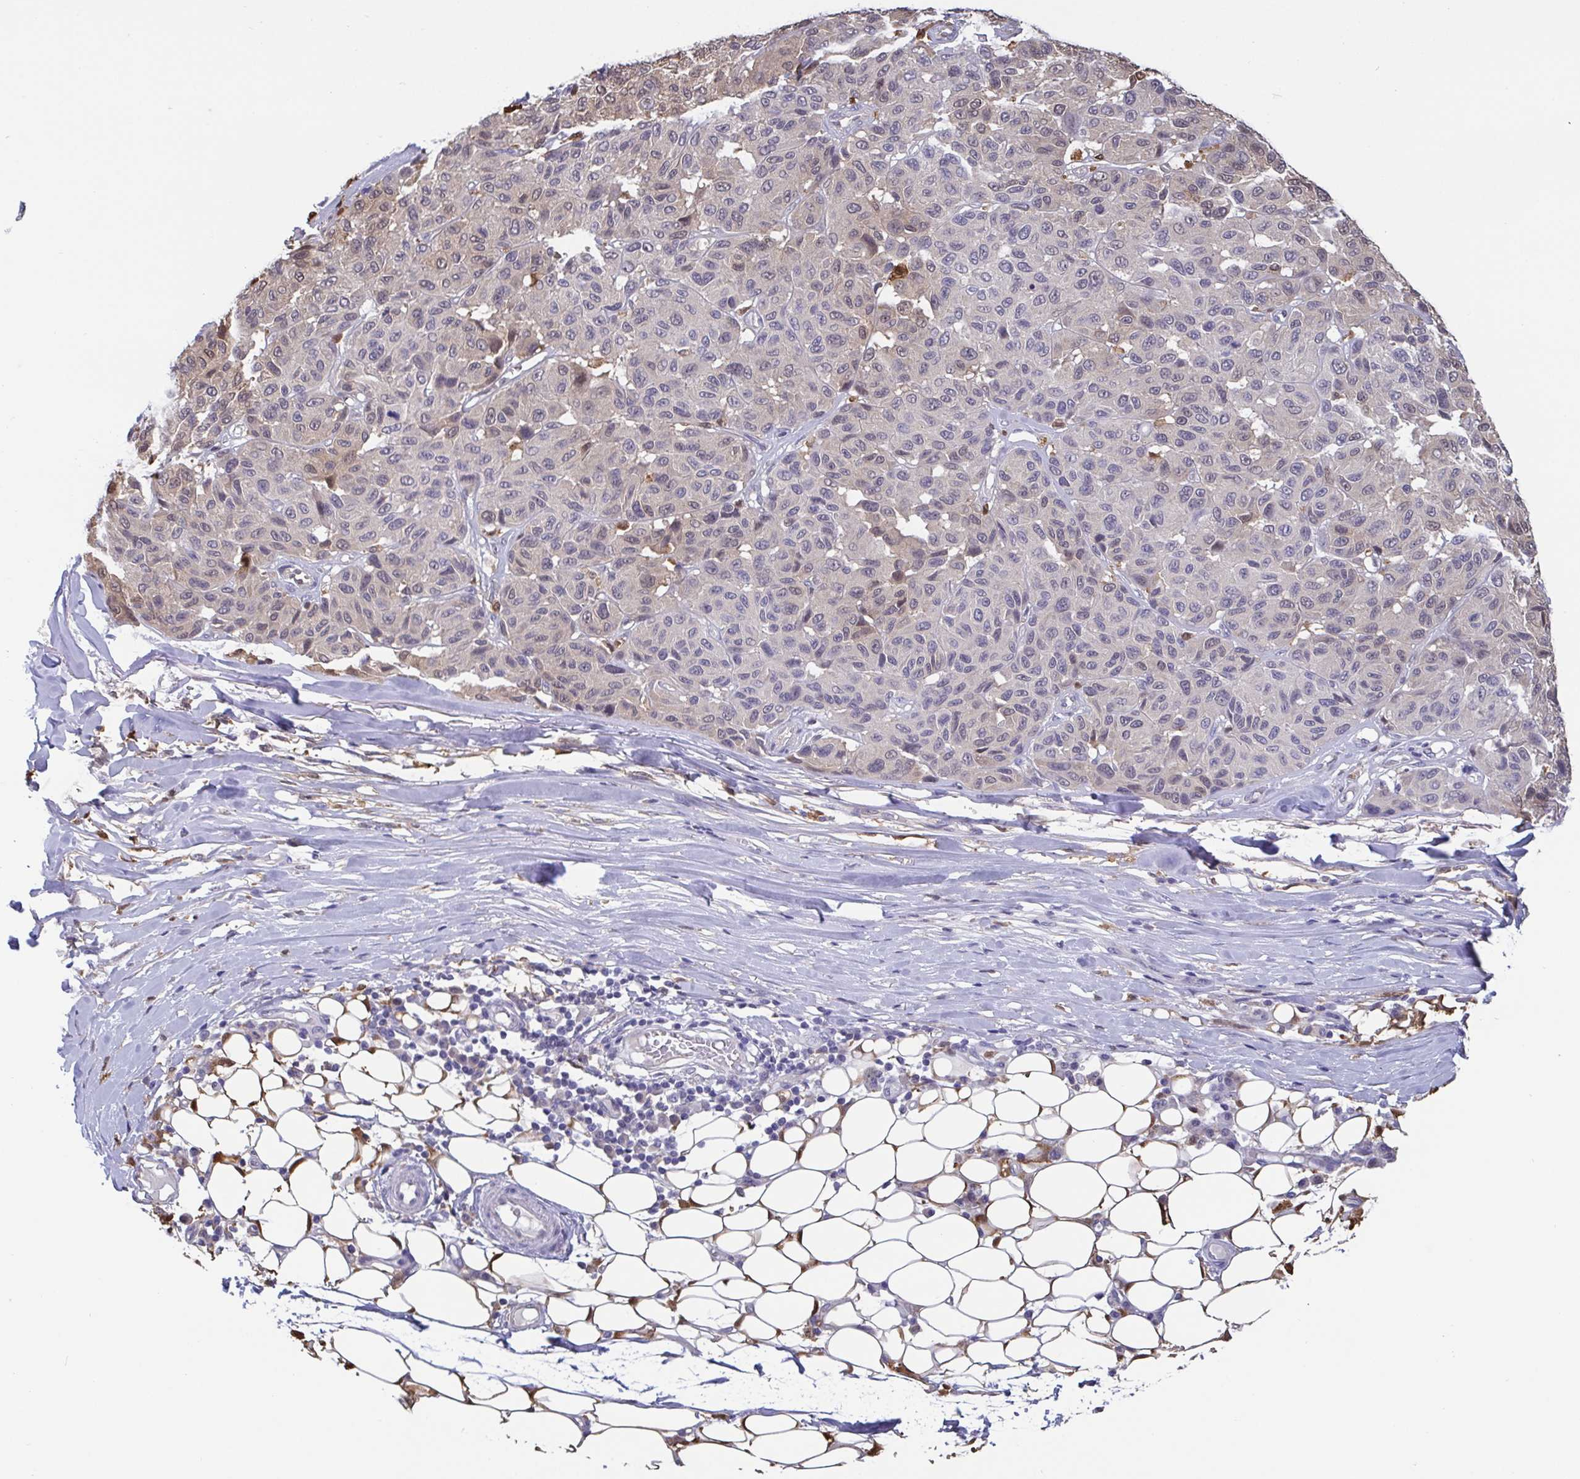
{"staining": {"intensity": "negative", "quantity": "none", "location": "none"}, "tissue": "melanoma", "cell_type": "Tumor cells", "image_type": "cancer", "snomed": [{"axis": "morphology", "description": "Malignant melanoma, NOS"}, {"axis": "topography", "description": "Skin"}], "caption": "An image of human melanoma is negative for staining in tumor cells.", "gene": "IDH1", "patient": {"sex": "female", "age": 66}}